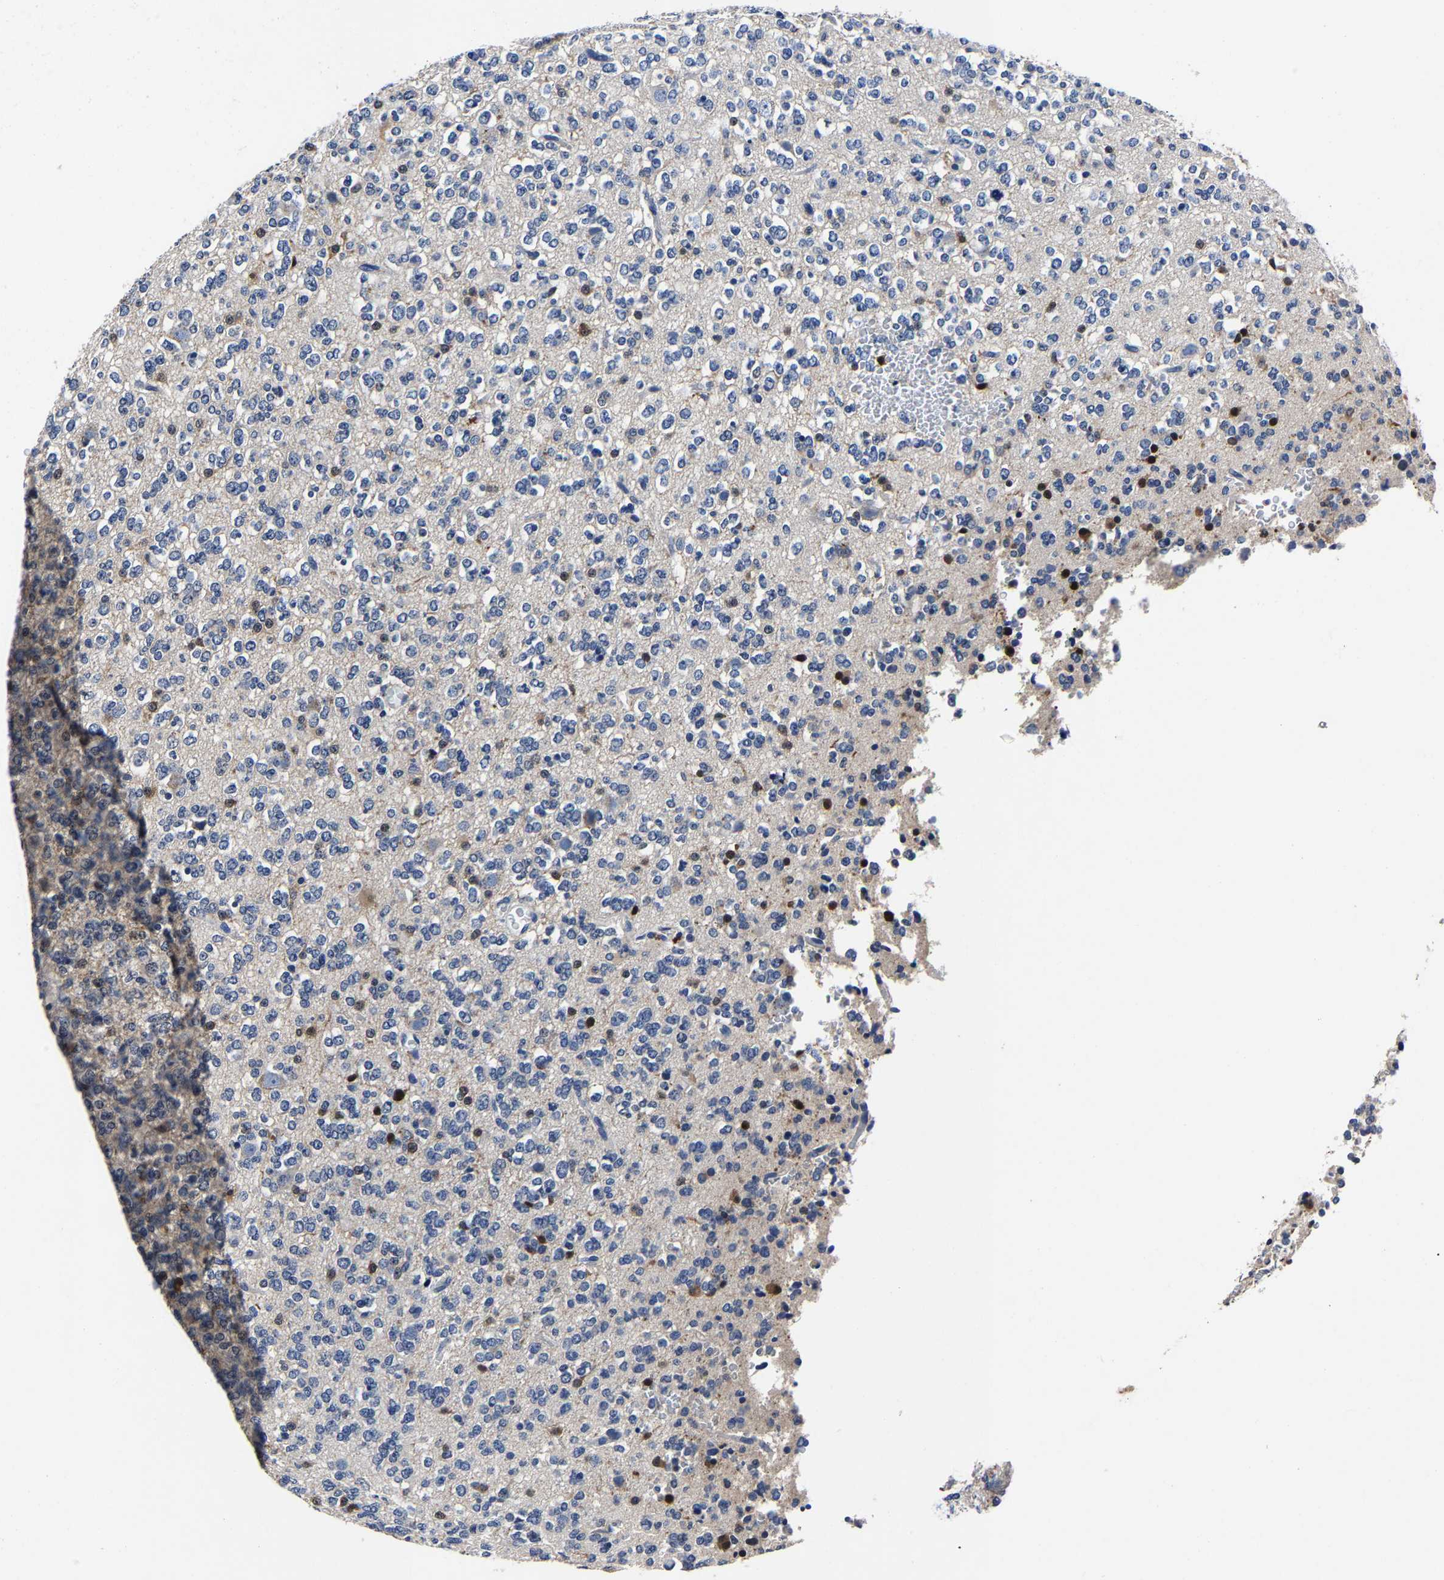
{"staining": {"intensity": "negative", "quantity": "none", "location": "none"}, "tissue": "glioma", "cell_type": "Tumor cells", "image_type": "cancer", "snomed": [{"axis": "morphology", "description": "Glioma, malignant, Low grade"}, {"axis": "topography", "description": "Brain"}], "caption": "IHC of glioma exhibits no expression in tumor cells. (Stains: DAB (3,3'-diaminobenzidine) immunohistochemistry with hematoxylin counter stain, Microscopy: brightfield microscopy at high magnification).", "gene": "PSPH", "patient": {"sex": "male", "age": 38}}